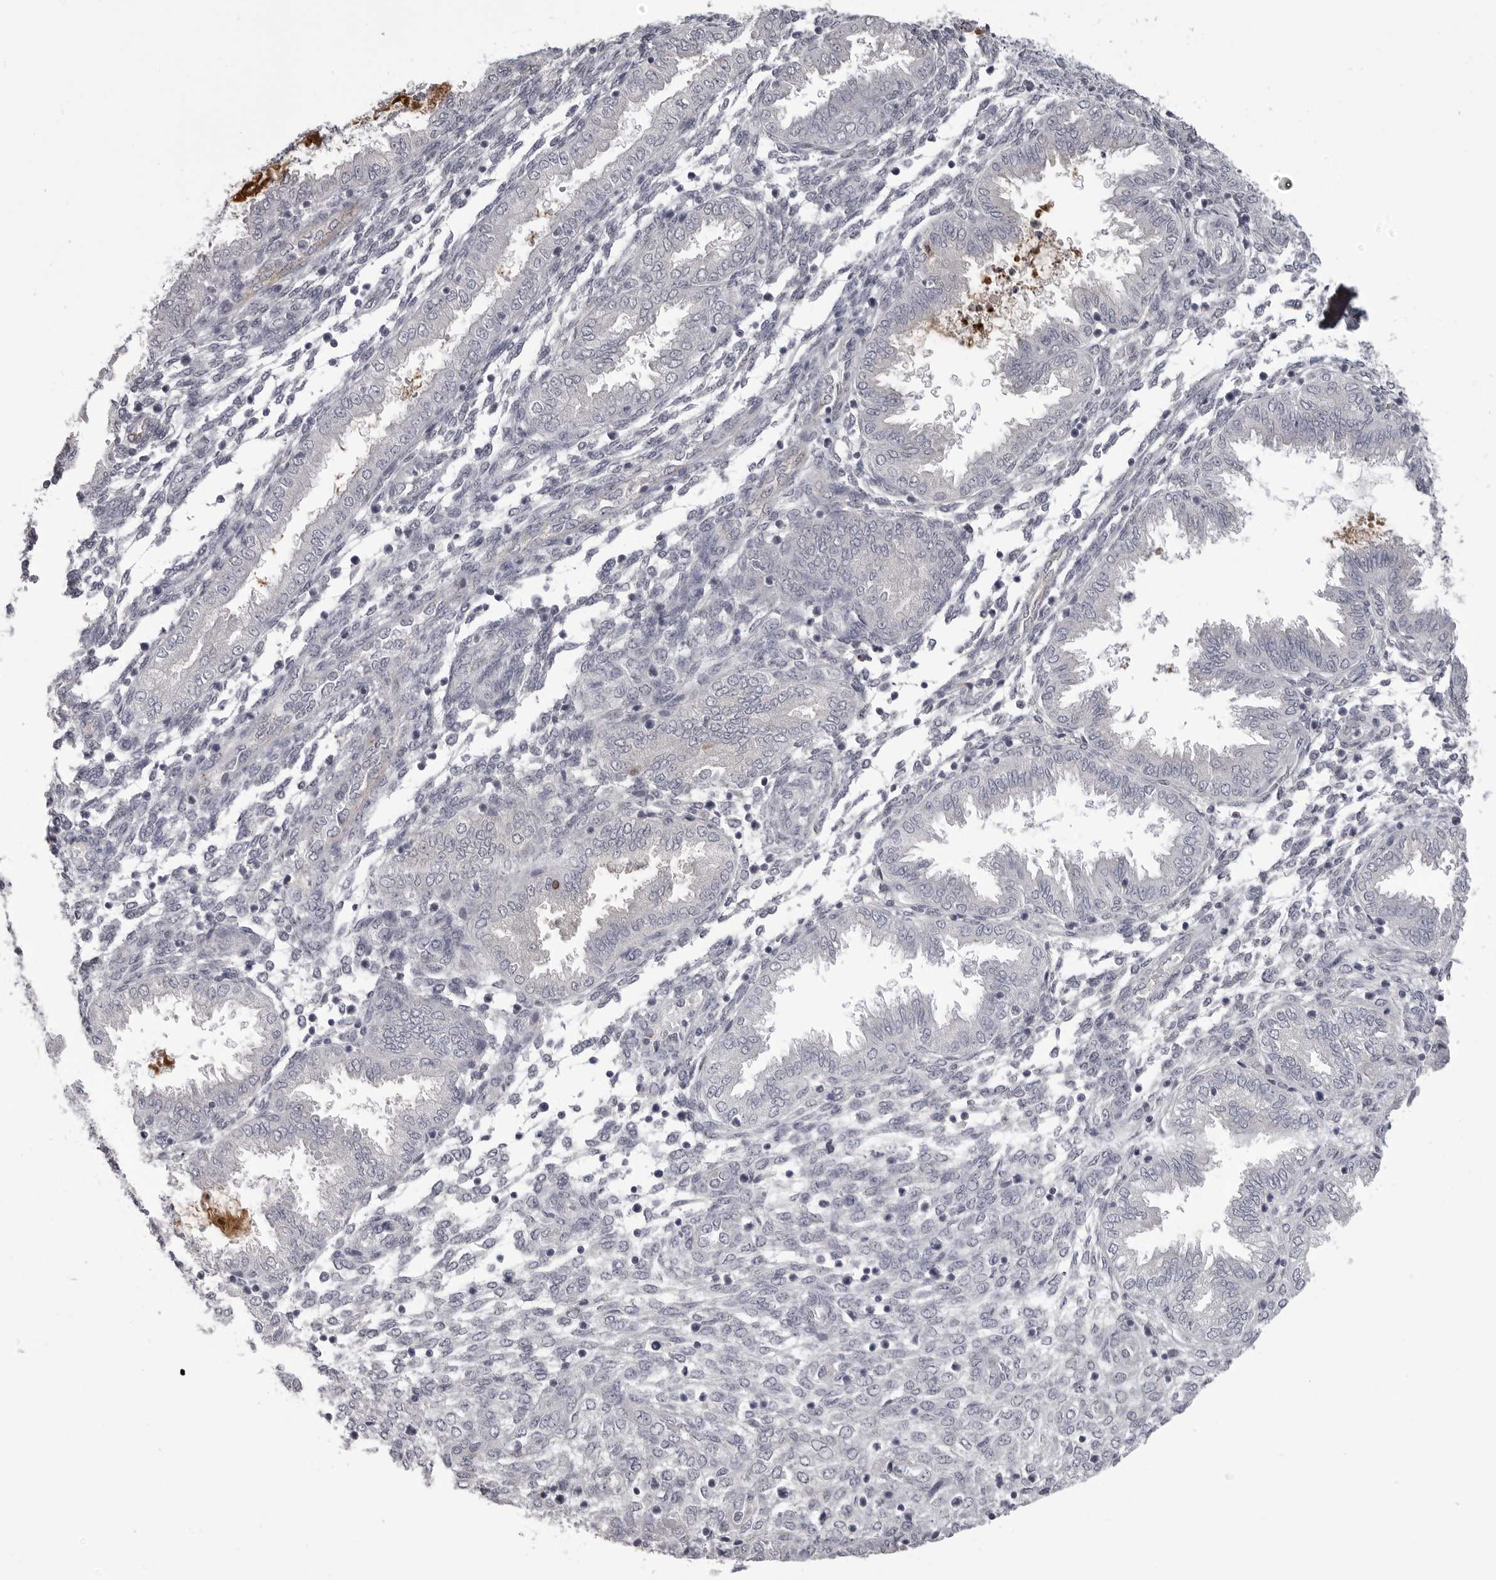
{"staining": {"intensity": "negative", "quantity": "none", "location": "none"}, "tissue": "endometrium", "cell_type": "Cells in endometrial stroma", "image_type": "normal", "snomed": [{"axis": "morphology", "description": "Normal tissue, NOS"}, {"axis": "topography", "description": "Endometrium"}], "caption": "This is an immunohistochemistry (IHC) micrograph of unremarkable endometrium. There is no positivity in cells in endometrial stroma.", "gene": "TIMP1", "patient": {"sex": "female", "age": 33}}